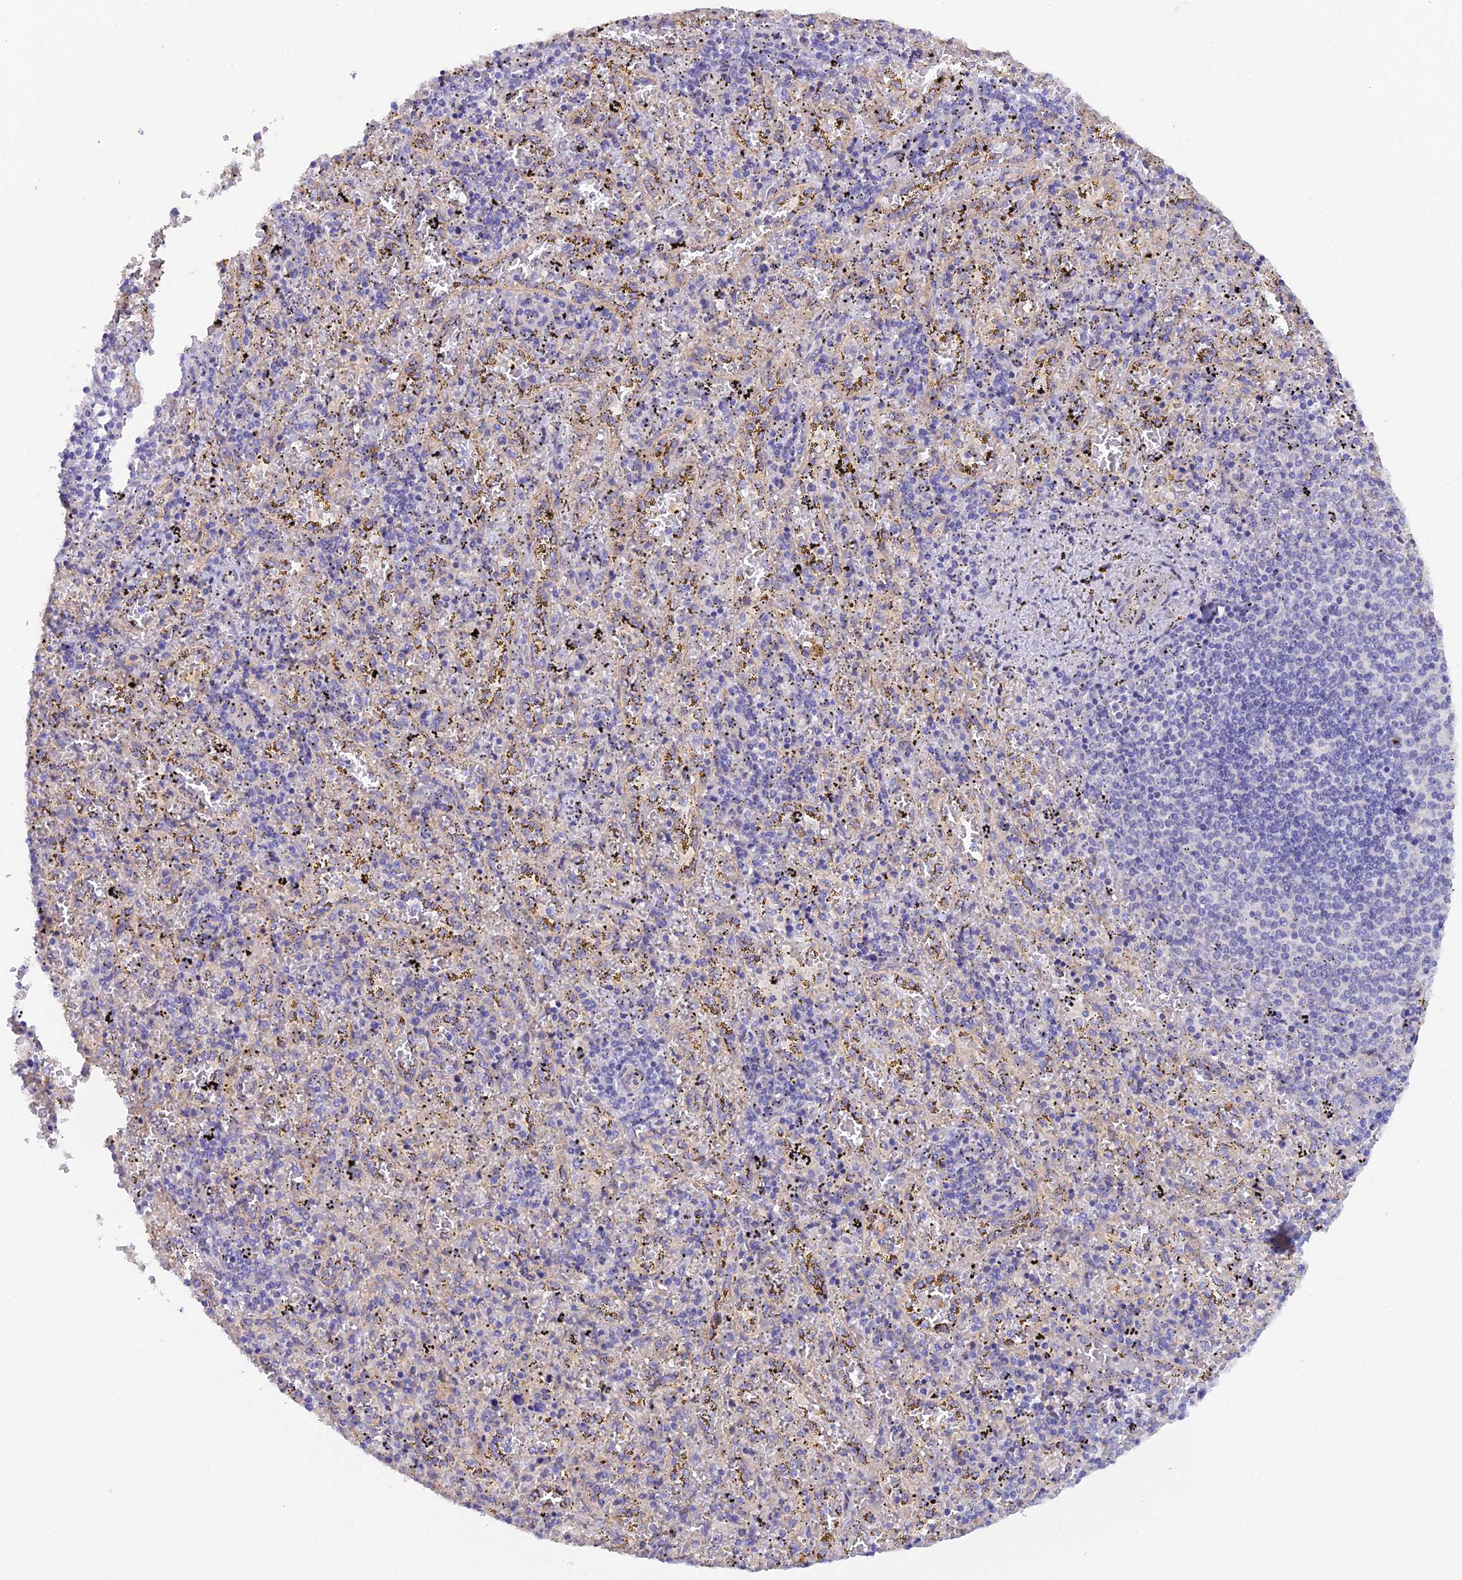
{"staining": {"intensity": "negative", "quantity": "none", "location": "none"}, "tissue": "spleen", "cell_type": "Cells in red pulp", "image_type": "normal", "snomed": [{"axis": "morphology", "description": "Normal tissue, NOS"}, {"axis": "topography", "description": "Spleen"}], "caption": "An image of spleen stained for a protein reveals no brown staining in cells in red pulp. (Brightfield microscopy of DAB (3,3'-diaminobenzidine) immunohistochemistry at high magnification).", "gene": "FZR1", "patient": {"sex": "male", "age": 11}}